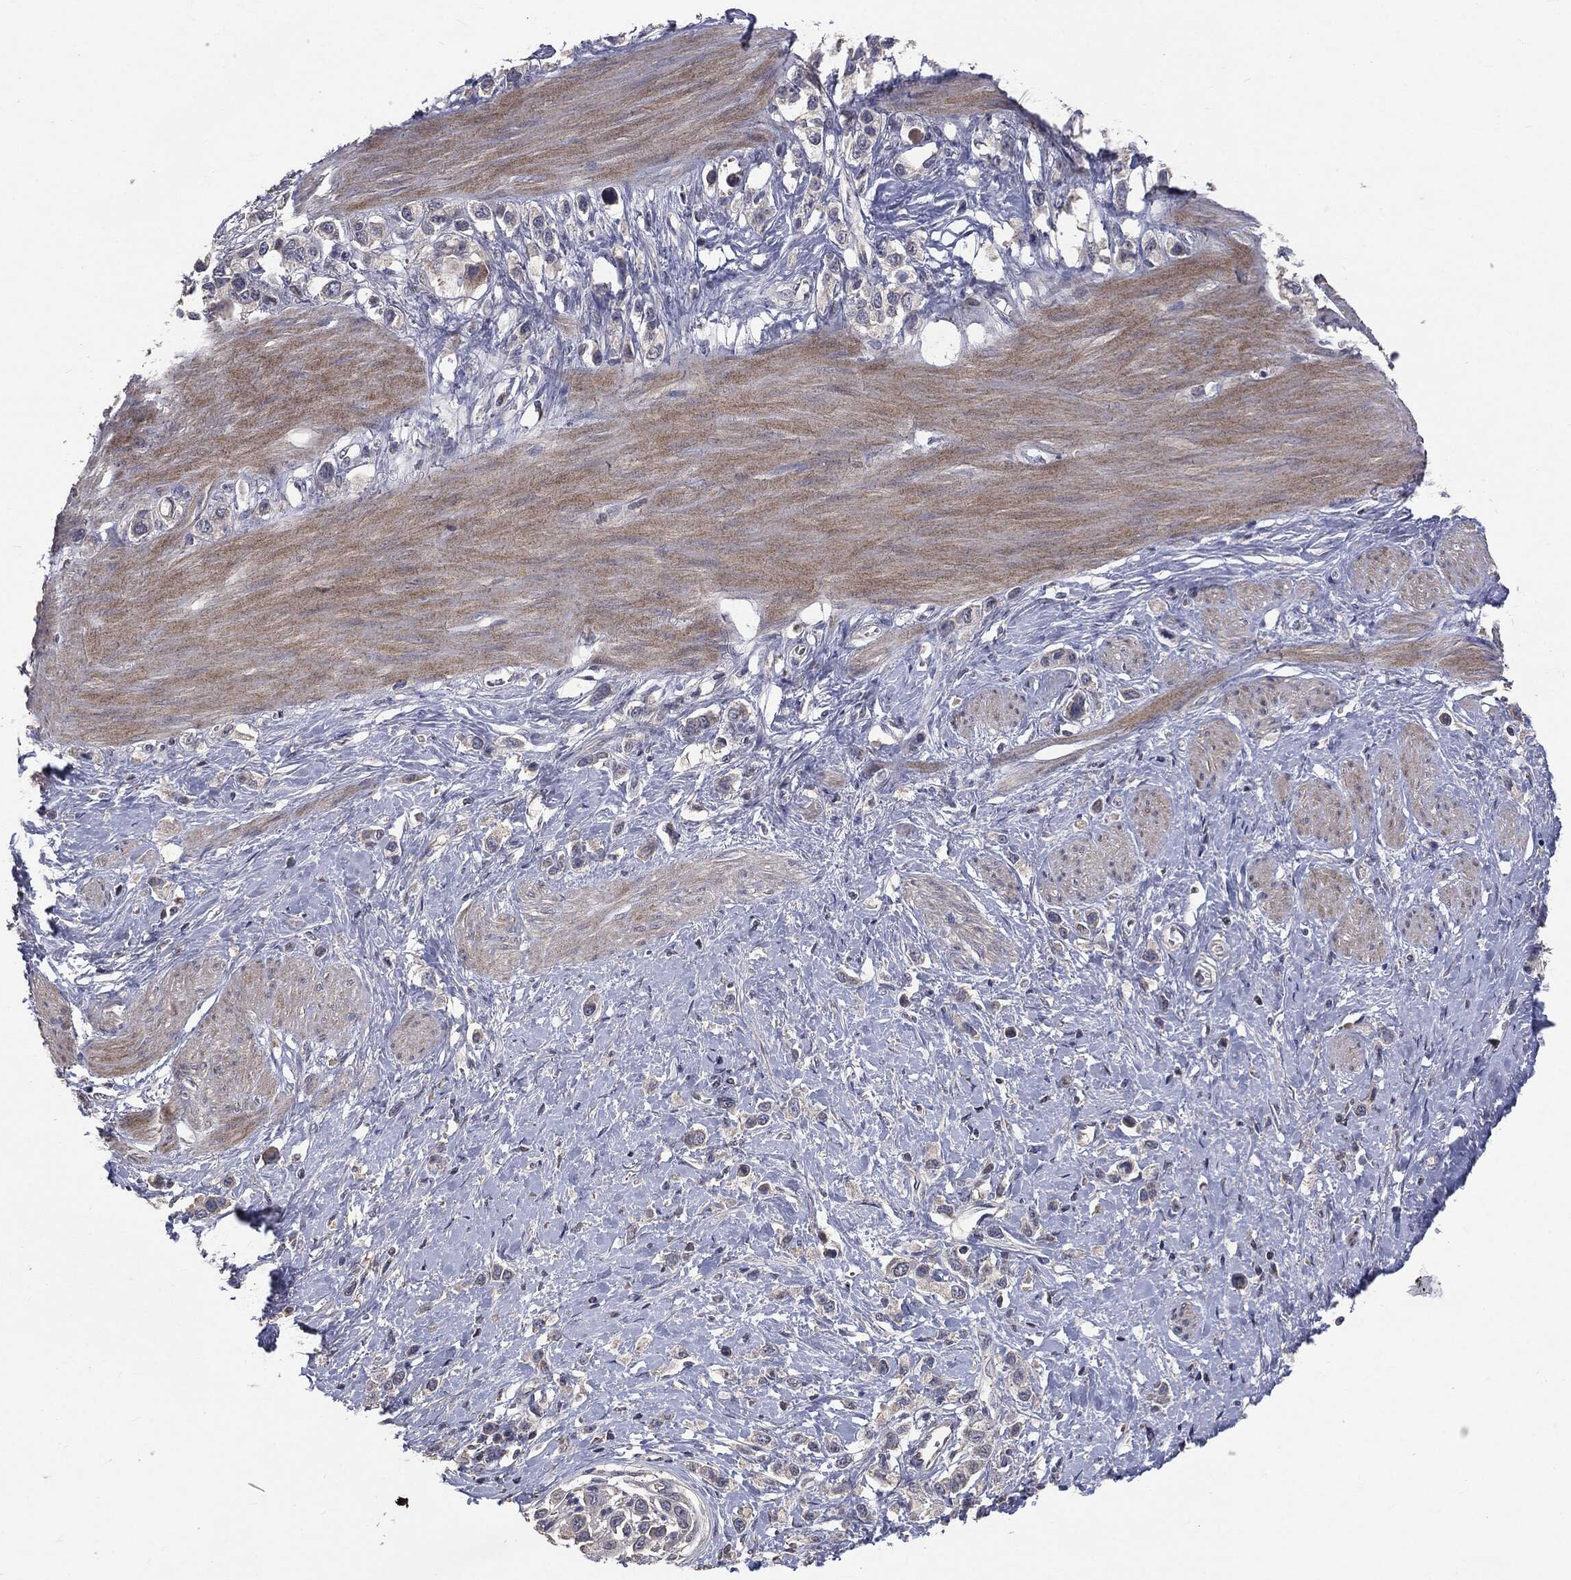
{"staining": {"intensity": "negative", "quantity": "none", "location": "none"}, "tissue": "stomach cancer", "cell_type": "Tumor cells", "image_type": "cancer", "snomed": [{"axis": "morphology", "description": "Normal tissue, NOS"}, {"axis": "morphology", "description": "Adenocarcinoma, NOS"}, {"axis": "morphology", "description": "Adenocarcinoma, High grade"}, {"axis": "topography", "description": "Stomach, upper"}, {"axis": "topography", "description": "Stomach"}], "caption": "The IHC photomicrograph has no significant positivity in tumor cells of stomach cancer (adenocarcinoma (high-grade)) tissue.", "gene": "MTOR", "patient": {"sex": "female", "age": 65}}